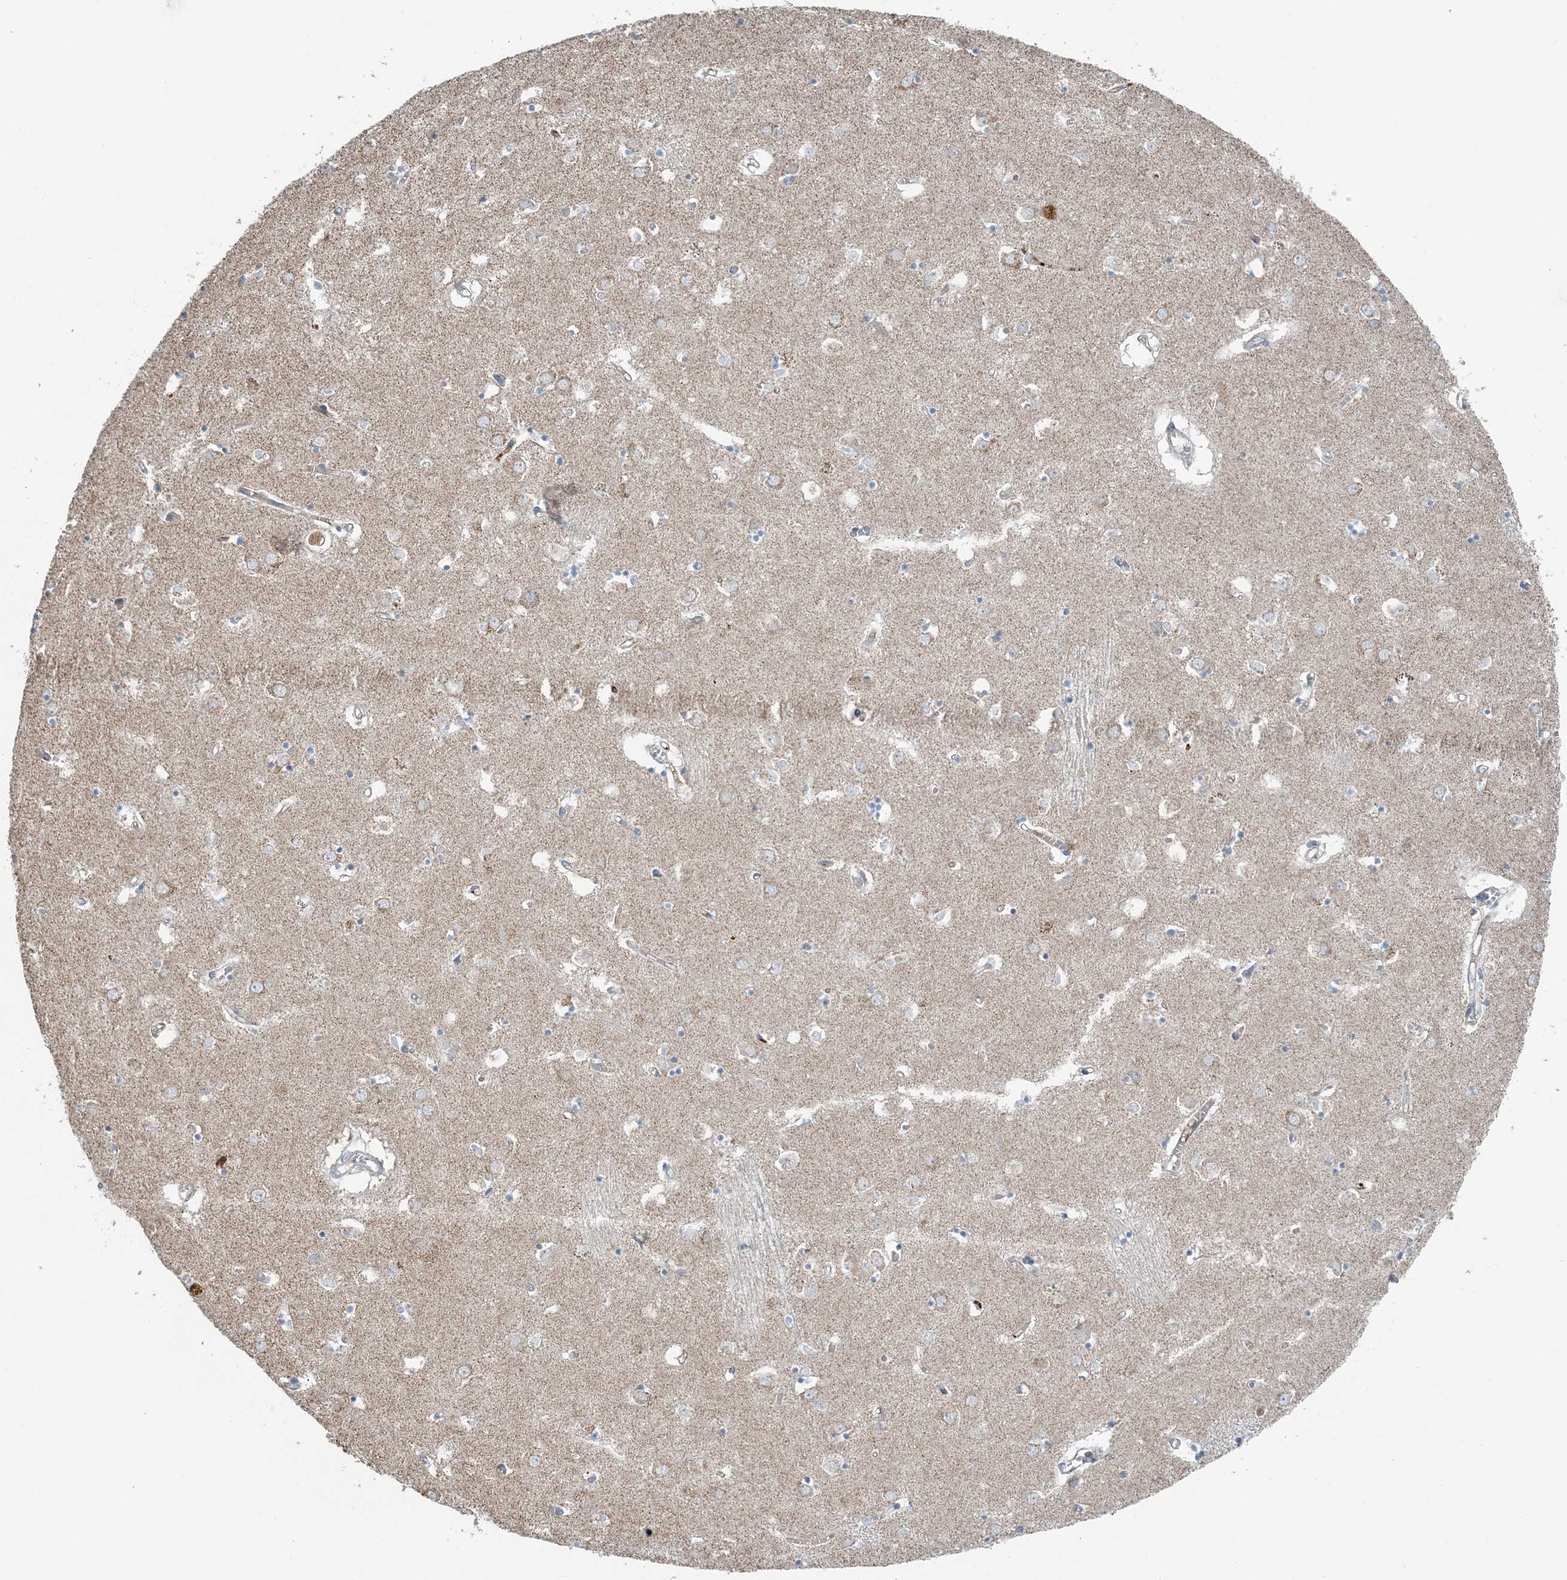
{"staining": {"intensity": "negative", "quantity": "none", "location": "none"}, "tissue": "caudate", "cell_type": "Glial cells", "image_type": "normal", "snomed": [{"axis": "morphology", "description": "Normal tissue, NOS"}, {"axis": "topography", "description": "Lateral ventricle wall"}], "caption": "Immunohistochemical staining of benign caudate demonstrates no significant staining in glial cells.", "gene": "SLC22A16", "patient": {"sex": "male", "age": 70}}